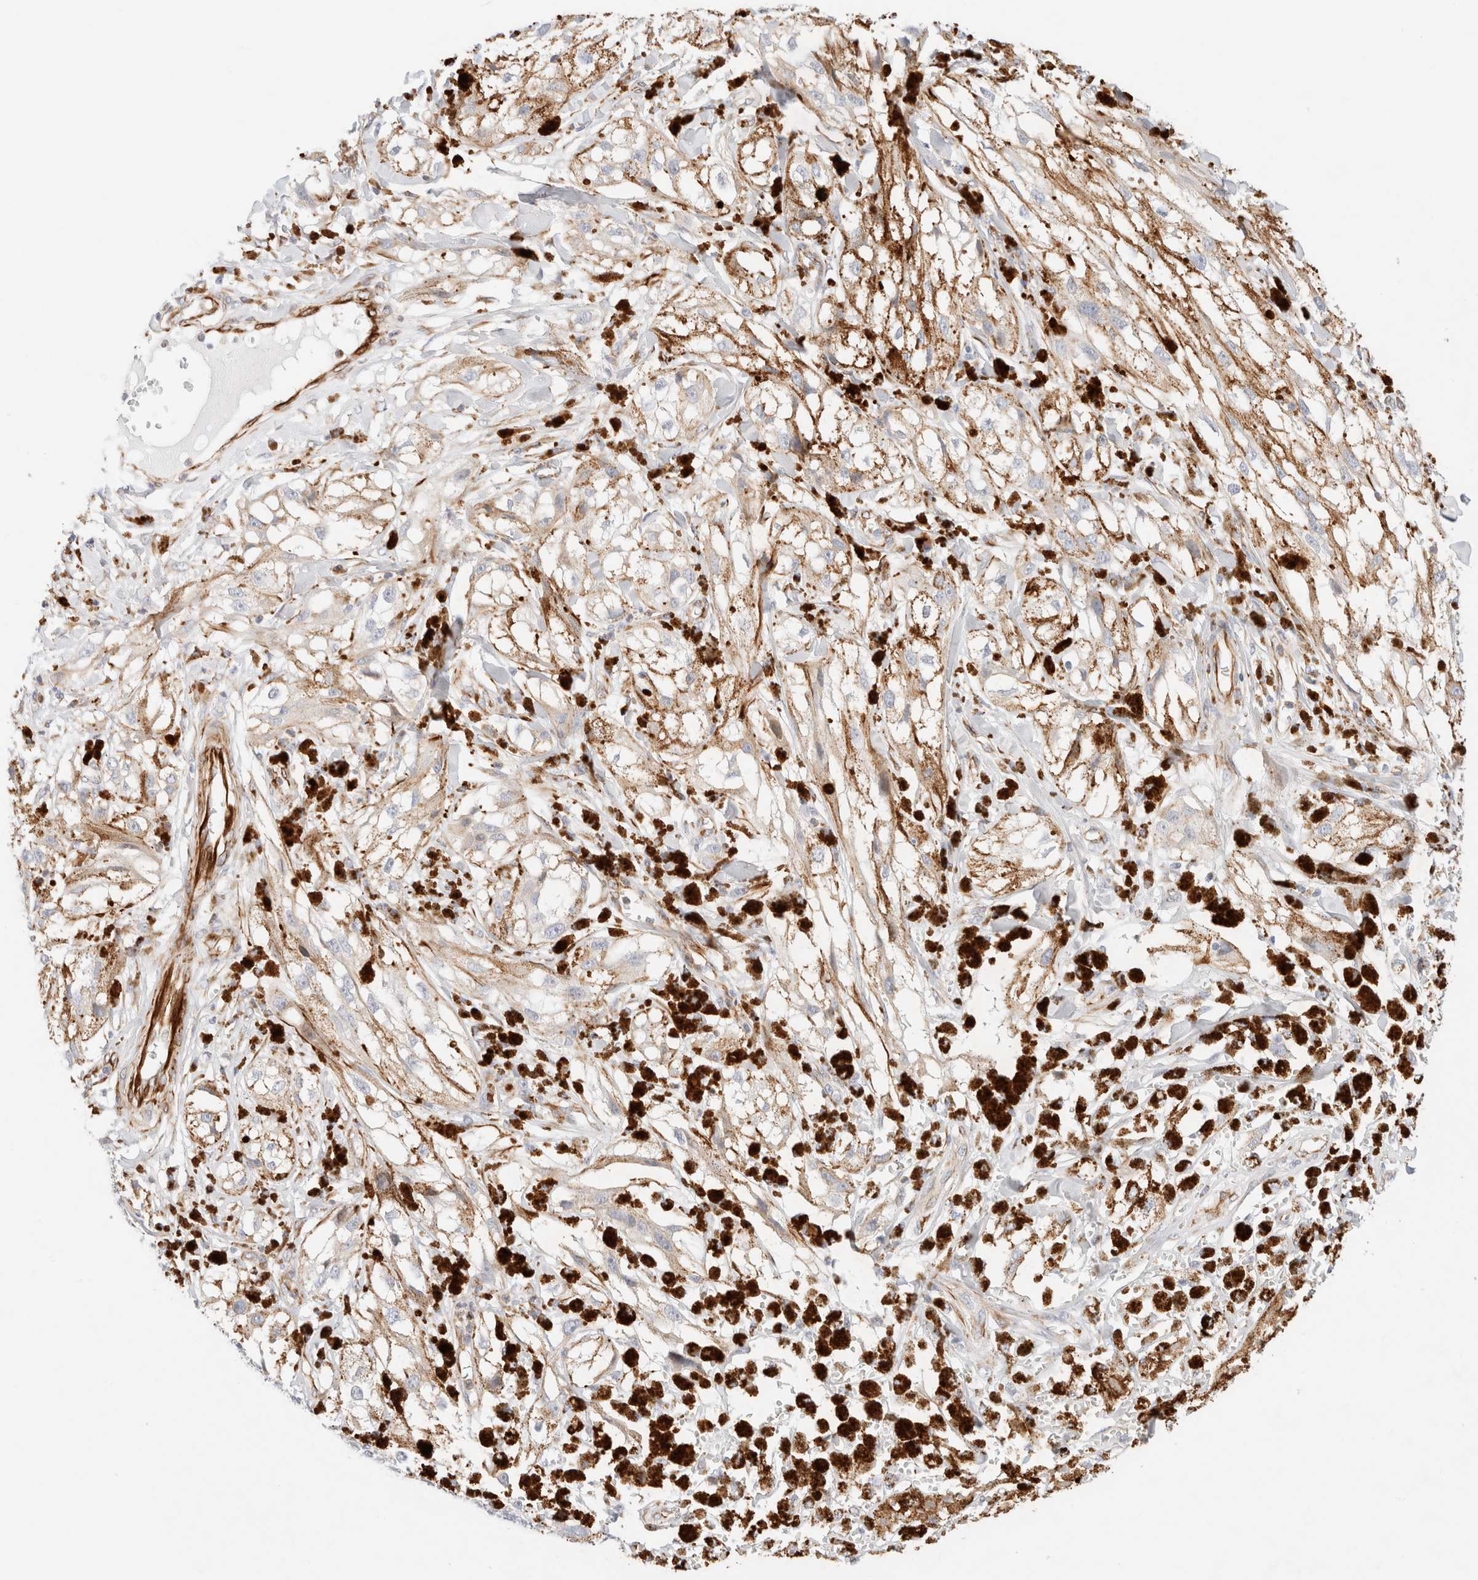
{"staining": {"intensity": "weak", "quantity": ">75%", "location": "cytoplasmic/membranous"}, "tissue": "melanoma", "cell_type": "Tumor cells", "image_type": "cancer", "snomed": [{"axis": "morphology", "description": "Malignant melanoma, NOS"}, {"axis": "topography", "description": "Skin"}], "caption": "An image of malignant melanoma stained for a protein reveals weak cytoplasmic/membranous brown staining in tumor cells.", "gene": "SLC25A48", "patient": {"sex": "male", "age": 88}}